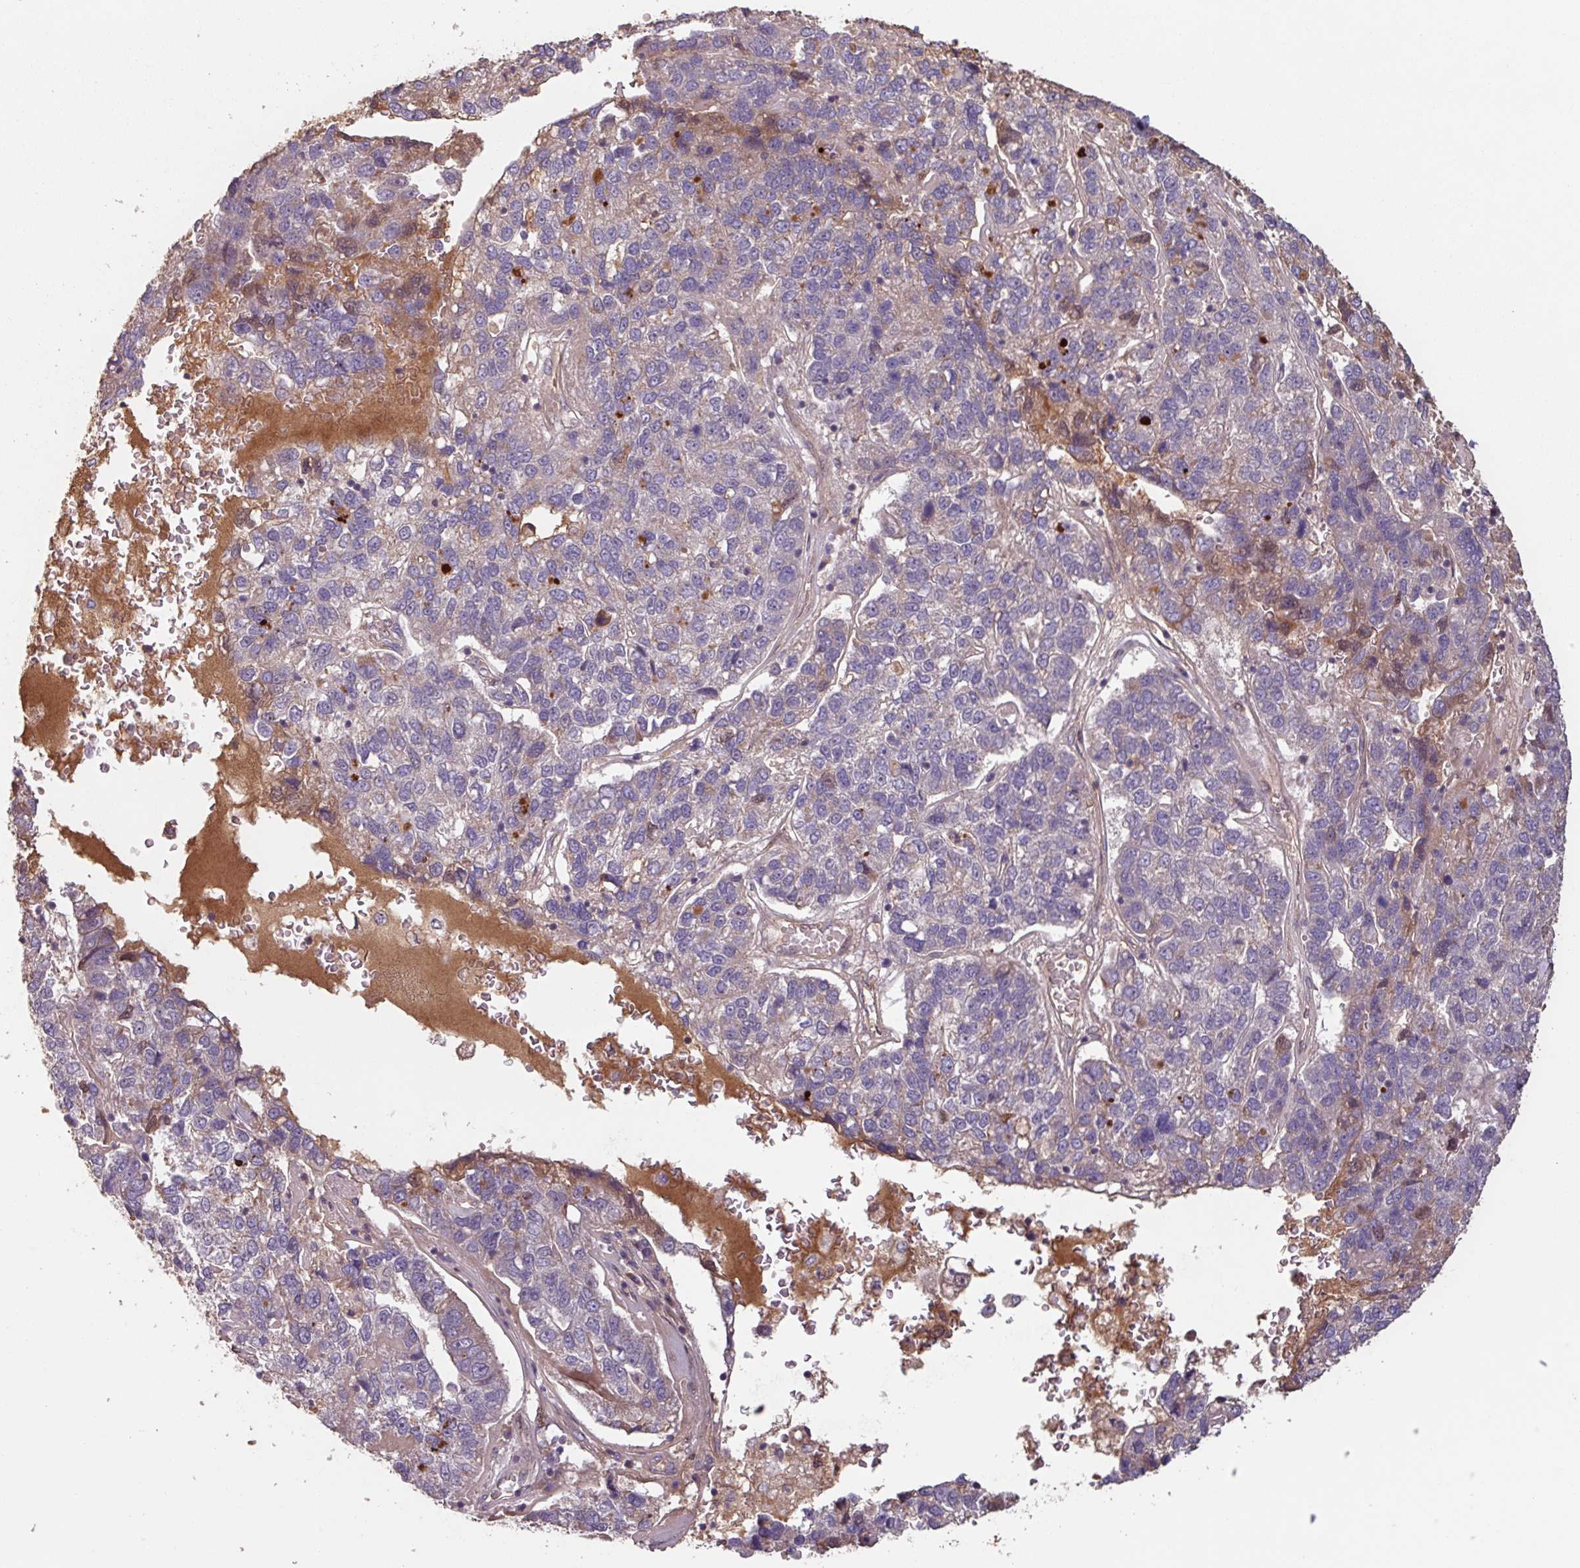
{"staining": {"intensity": "moderate", "quantity": "<25%", "location": "cytoplasmic/membranous,nuclear"}, "tissue": "pancreatic cancer", "cell_type": "Tumor cells", "image_type": "cancer", "snomed": [{"axis": "morphology", "description": "Adenocarcinoma, NOS"}, {"axis": "topography", "description": "Pancreas"}], "caption": "Pancreatic cancer tissue exhibits moderate cytoplasmic/membranous and nuclear positivity in about <25% of tumor cells, visualized by immunohistochemistry.", "gene": "TMEM88", "patient": {"sex": "female", "age": 61}}